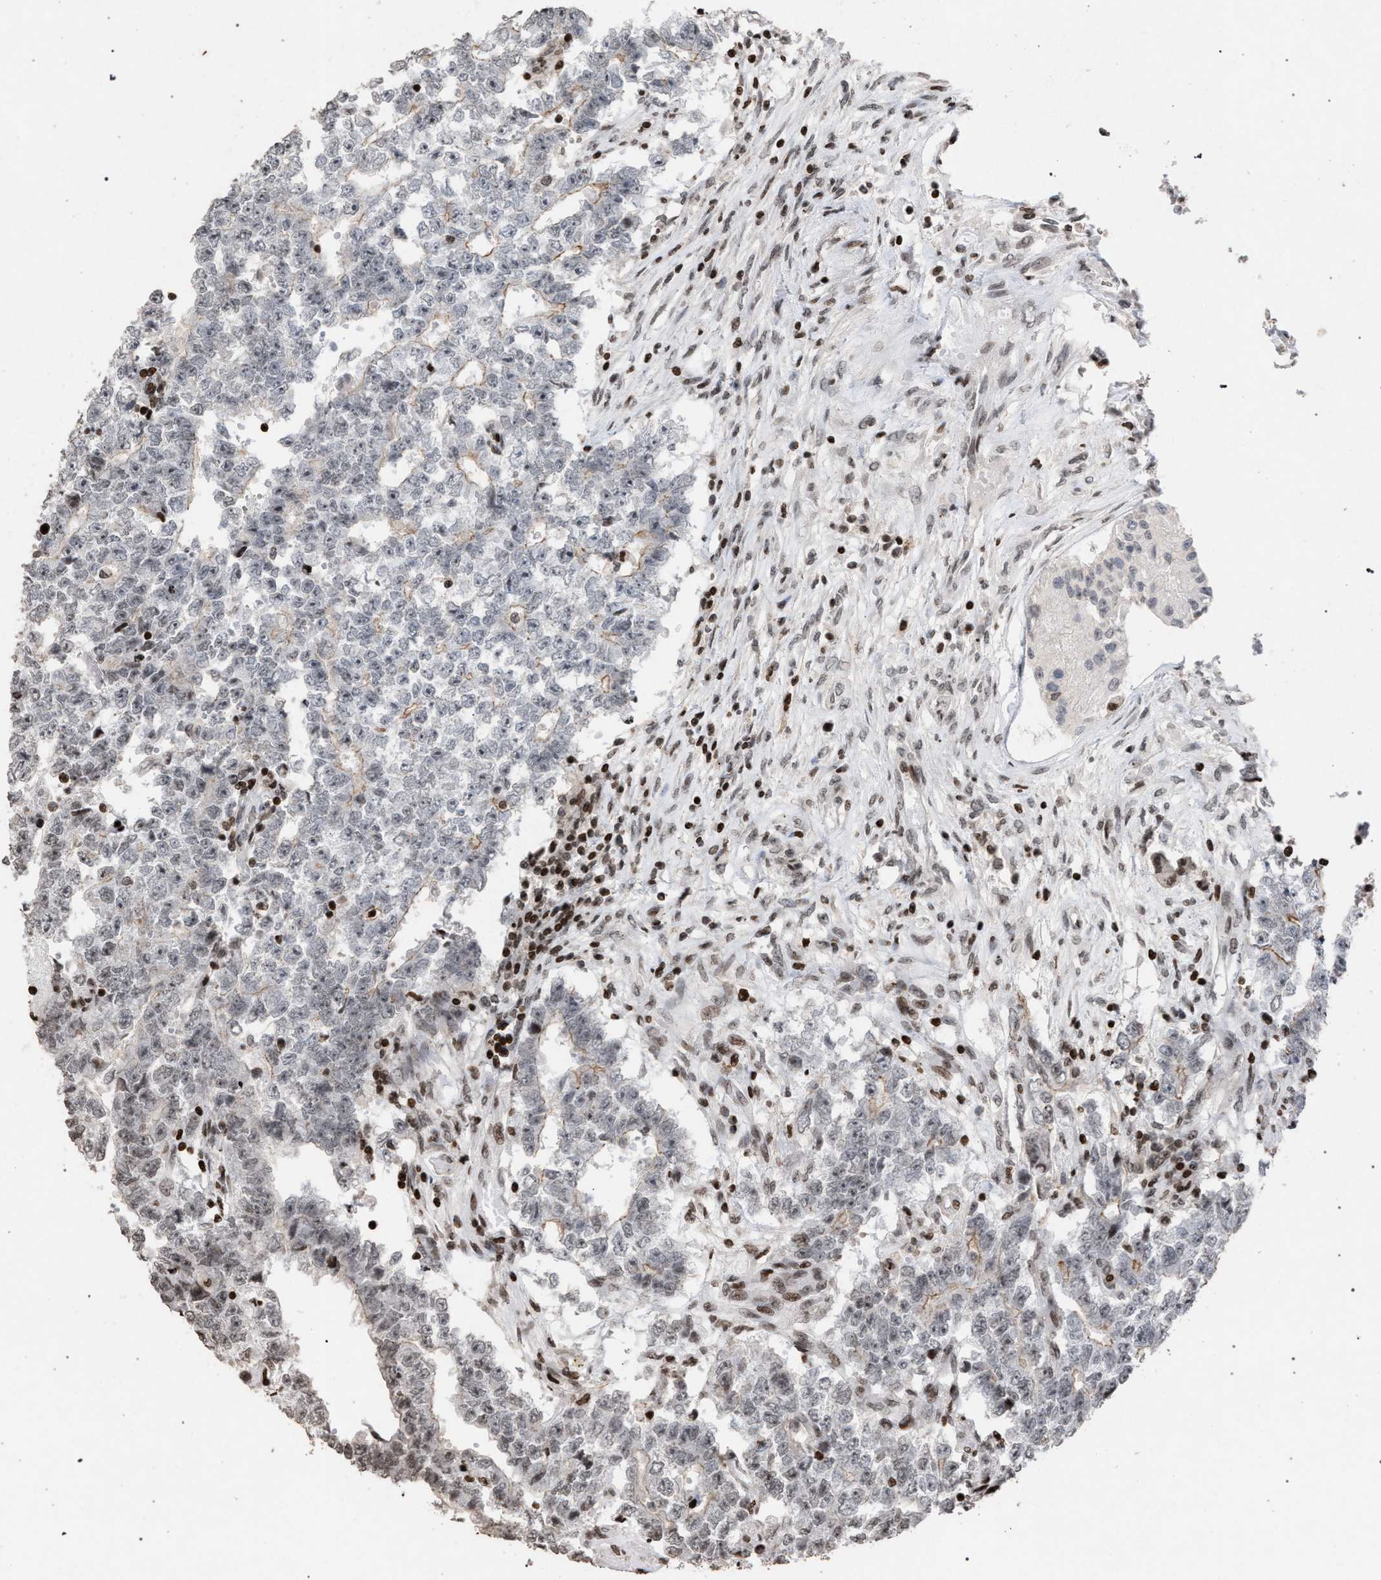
{"staining": {"intensity": "weak", "quantity": "<25%", "location": "cytoplasmic/membranous,nuclear"}, "tissue": "testis cancer", "cell_type": "Tumor cells", "image_type": "cancer", "snomed": [{"axis": "morphology", "description": "Carcinoma, Embryonal, NOS"}, {"axis": "topography", "description": "Testis"}], "caption": "Immunohistochemistry image of human testis cancer stained for a protein (brown), which displays no positivity in tumor cells.", "gene": "FOXD3", "patient": {"sex": "male", "age": 25}}